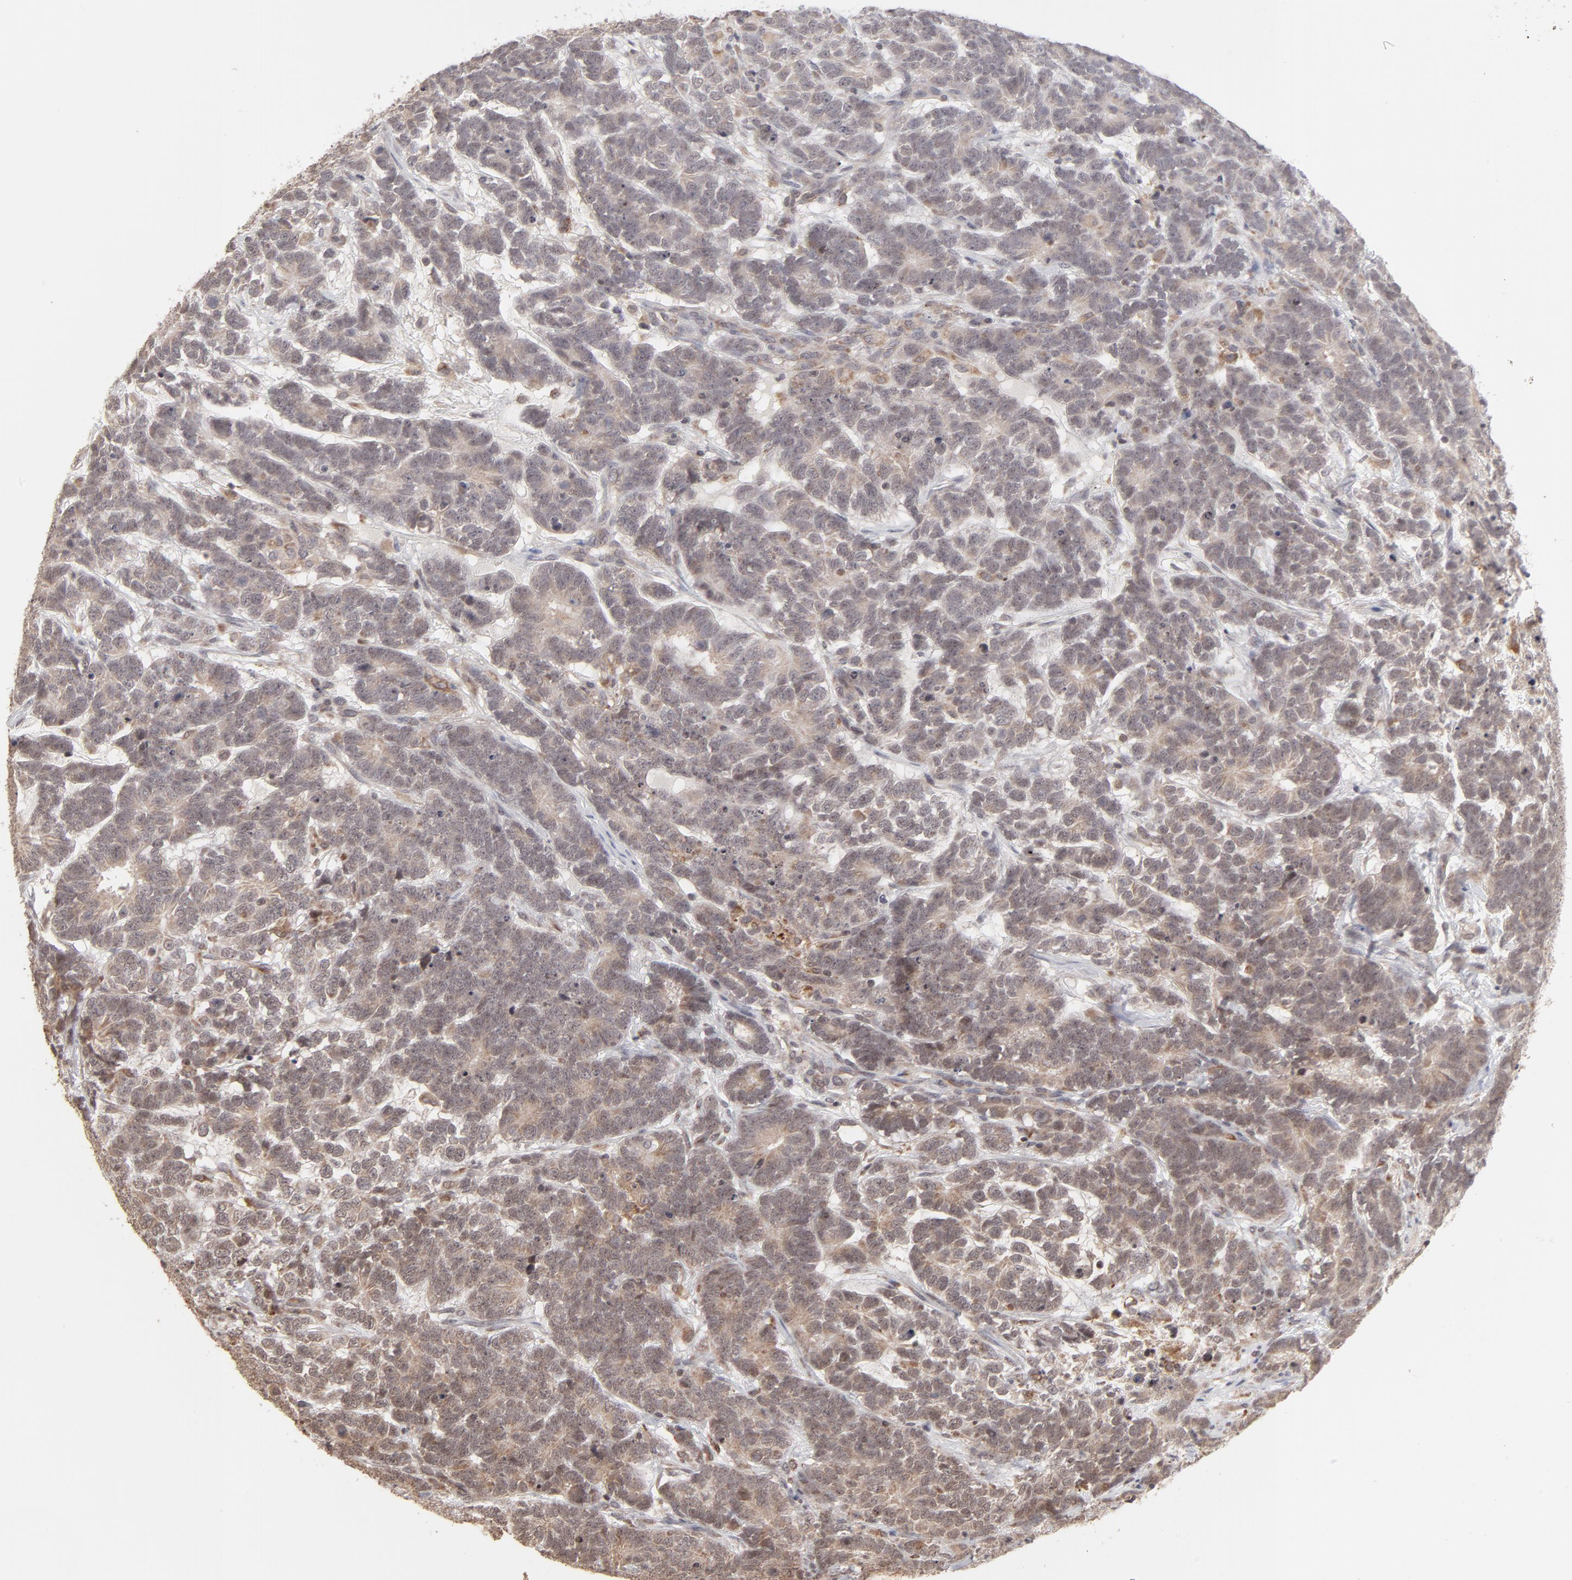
{"staining": {"intensity": "weak", "quantity": "25%-75%", "location": "cytoplasmic/membranous"}, "tissue": "testis cancer", "cell_type": "Tumor cells", "image_type": "cancer", "snomed": [{"axis": "morphology", "description": "Carcinoma, Embryonal, NOS"}, {"axis": "topography", "description": "Testis"}], "caption": "Protein staining of embryonal carcinoma (testis) tissue demonstrates weak cytoplasmic/membranous staining in about 25%-75% of tumor cells.", "gene": "ARIH1", "patient": {"sex": "male", "age": 26}}